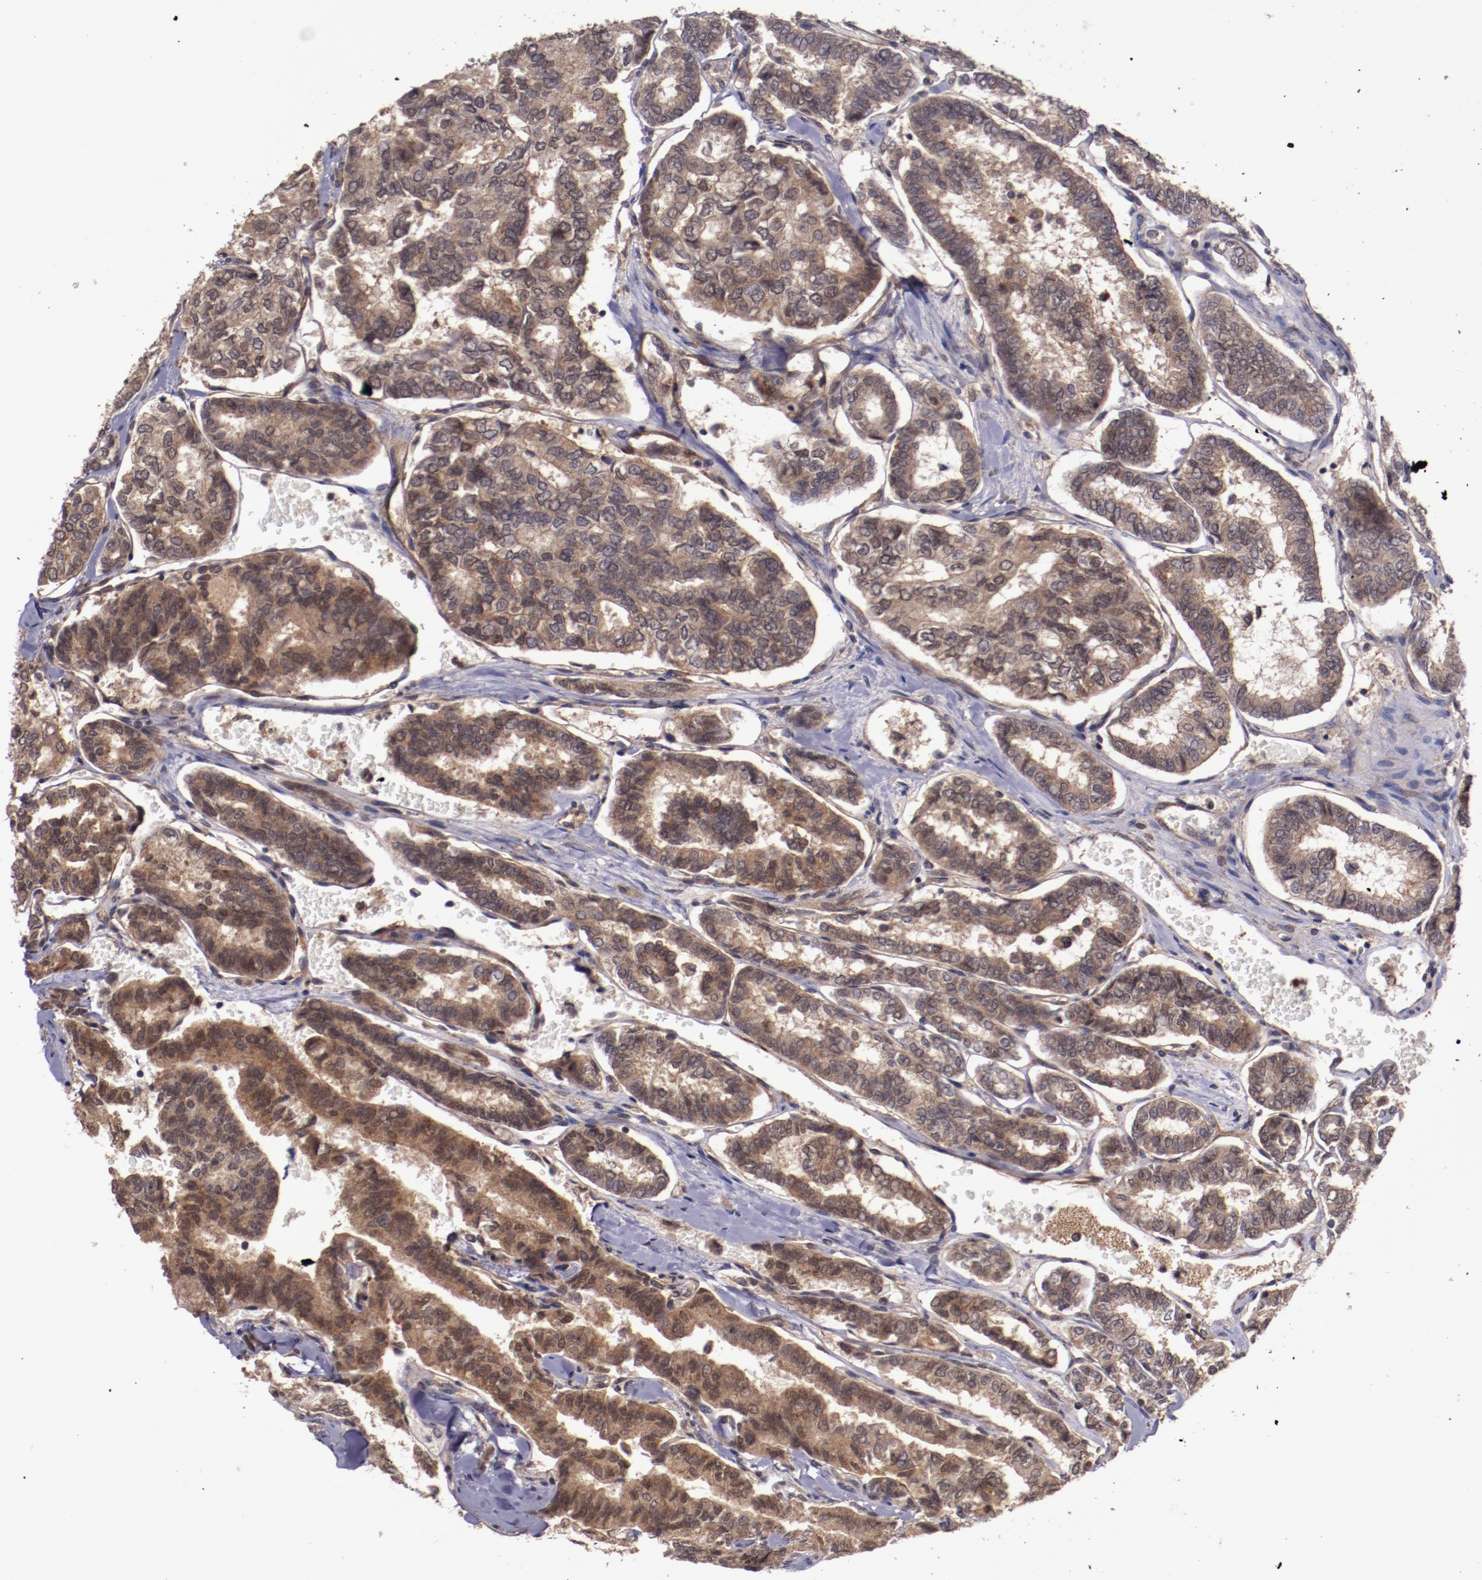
{"staining": {"intensity": "moderate", "quantity": ">75%", "location": "cytoplasmic/membranous"}, "tissue": "thyroid cancer", "cell_type": "Tumor cells", "image_type": "cancer", "snomed": [{"axis": "morphology", "description": "Papillary adenocarcinoma, NOS"}, {"axis": "topography", "description": "Thyroid gland"}], "caption": "Immunohistochemical staining of human thyroid cancer shows medium levels of moderate cytoplasmic/membranous protein staining in about >75% of tumor cells.", "gene": "FTSJ1", "patient": {"sex": "female", "age": 35}}